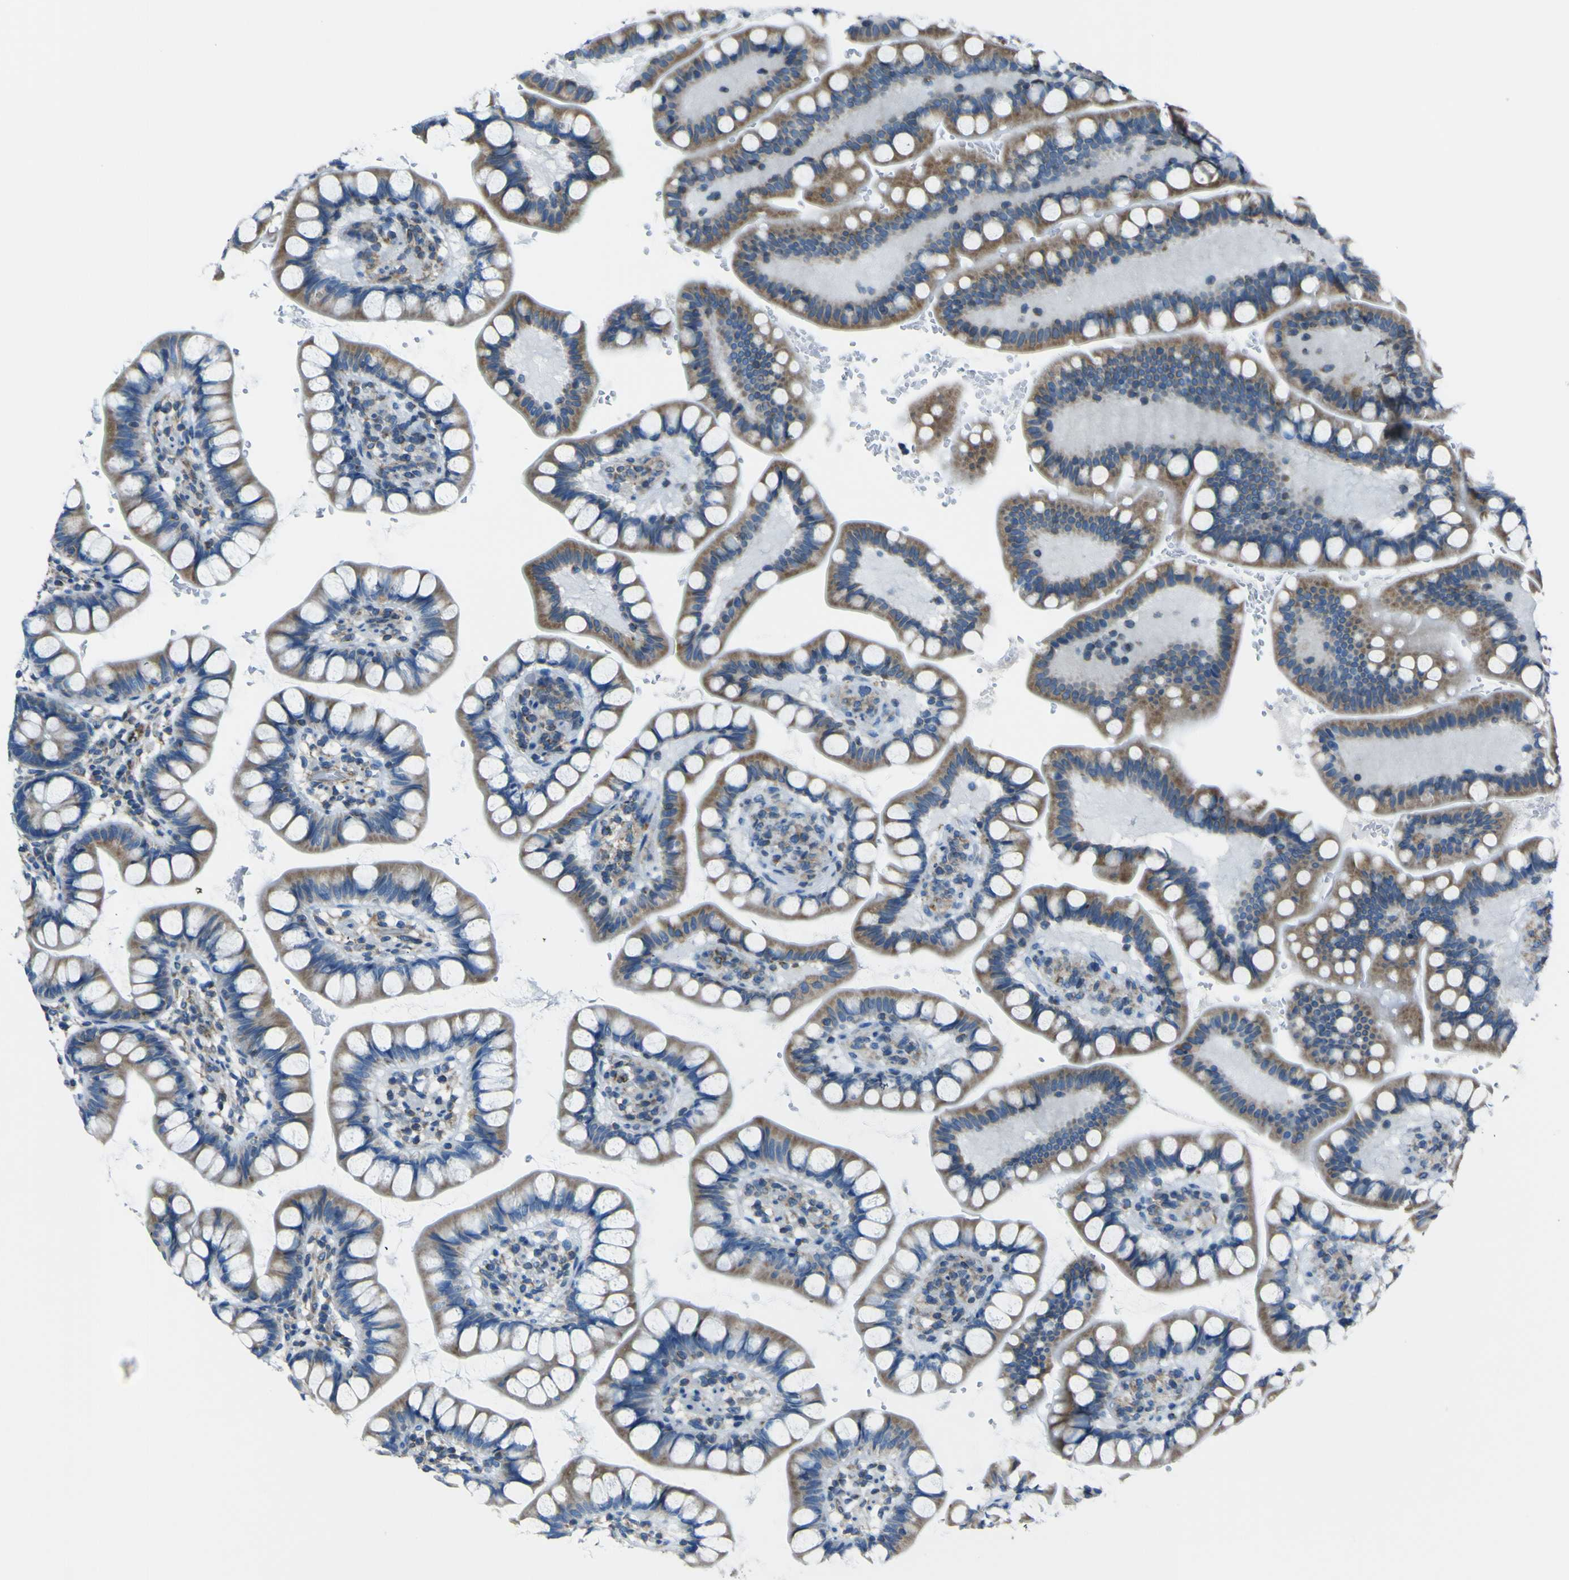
{"staining": {"intensity": "moderate", "quantity": "25%-75%", "location": "cytoplasmic/membranous"}, "tissue": "small intestine", "cell_type": "Glandular cells", "image_type": "normal", "snomed": [{"axis": "morphology", "description": "Normal tissue, NOS"}, {"axis": "topography", "description": "Small intestine"}], "caption": "Small intestine stained with immunohistochemistry (IHC) demonstrates moderate cytoplasmic/membranous staining in about 25%-75% of glandular cells.", "gene": "STIM1", "patient": {"sex": "female", "age": 58}}